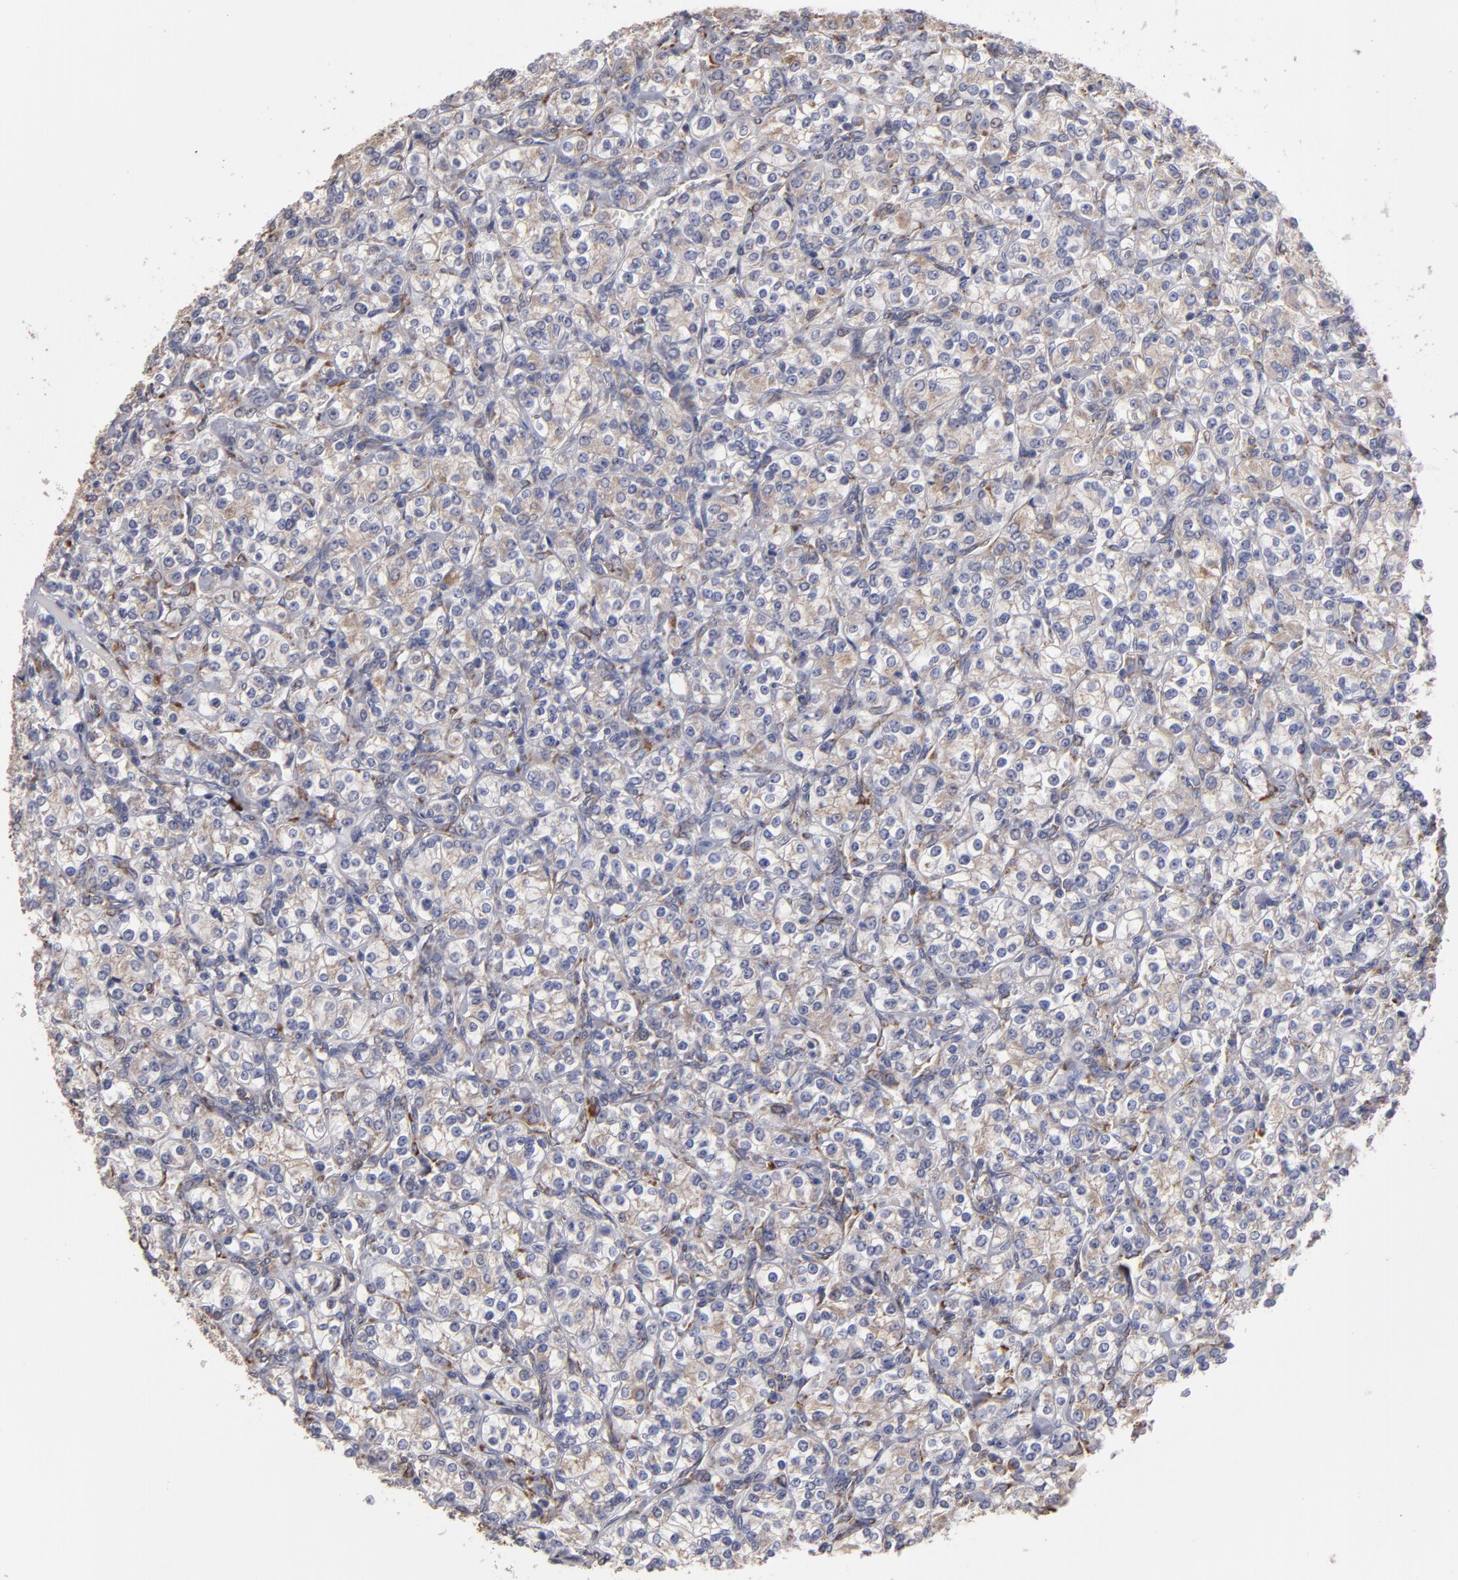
{"staining": {"intensity": "weak", "quantity": ">75%", "location": "cytoplasmic/membranous"}, "tissue": "renal cancer", "cell_type": "Tumor cells", "image_type": "cancer", "snomed": [{"axis": "morphology", "description": "Adenocarcinoma, NOS"}, {"axis": "topography", "description": "Kidney"}], "caption": "Immunohistochemistry (IHC) of human renal adenocarcinoma shows low levels of weak cytoplasmic/membranous staining in approximately >75% of tumor cells.", "gene": "SND1", "patient": {"sex": "male", "age": 77}}